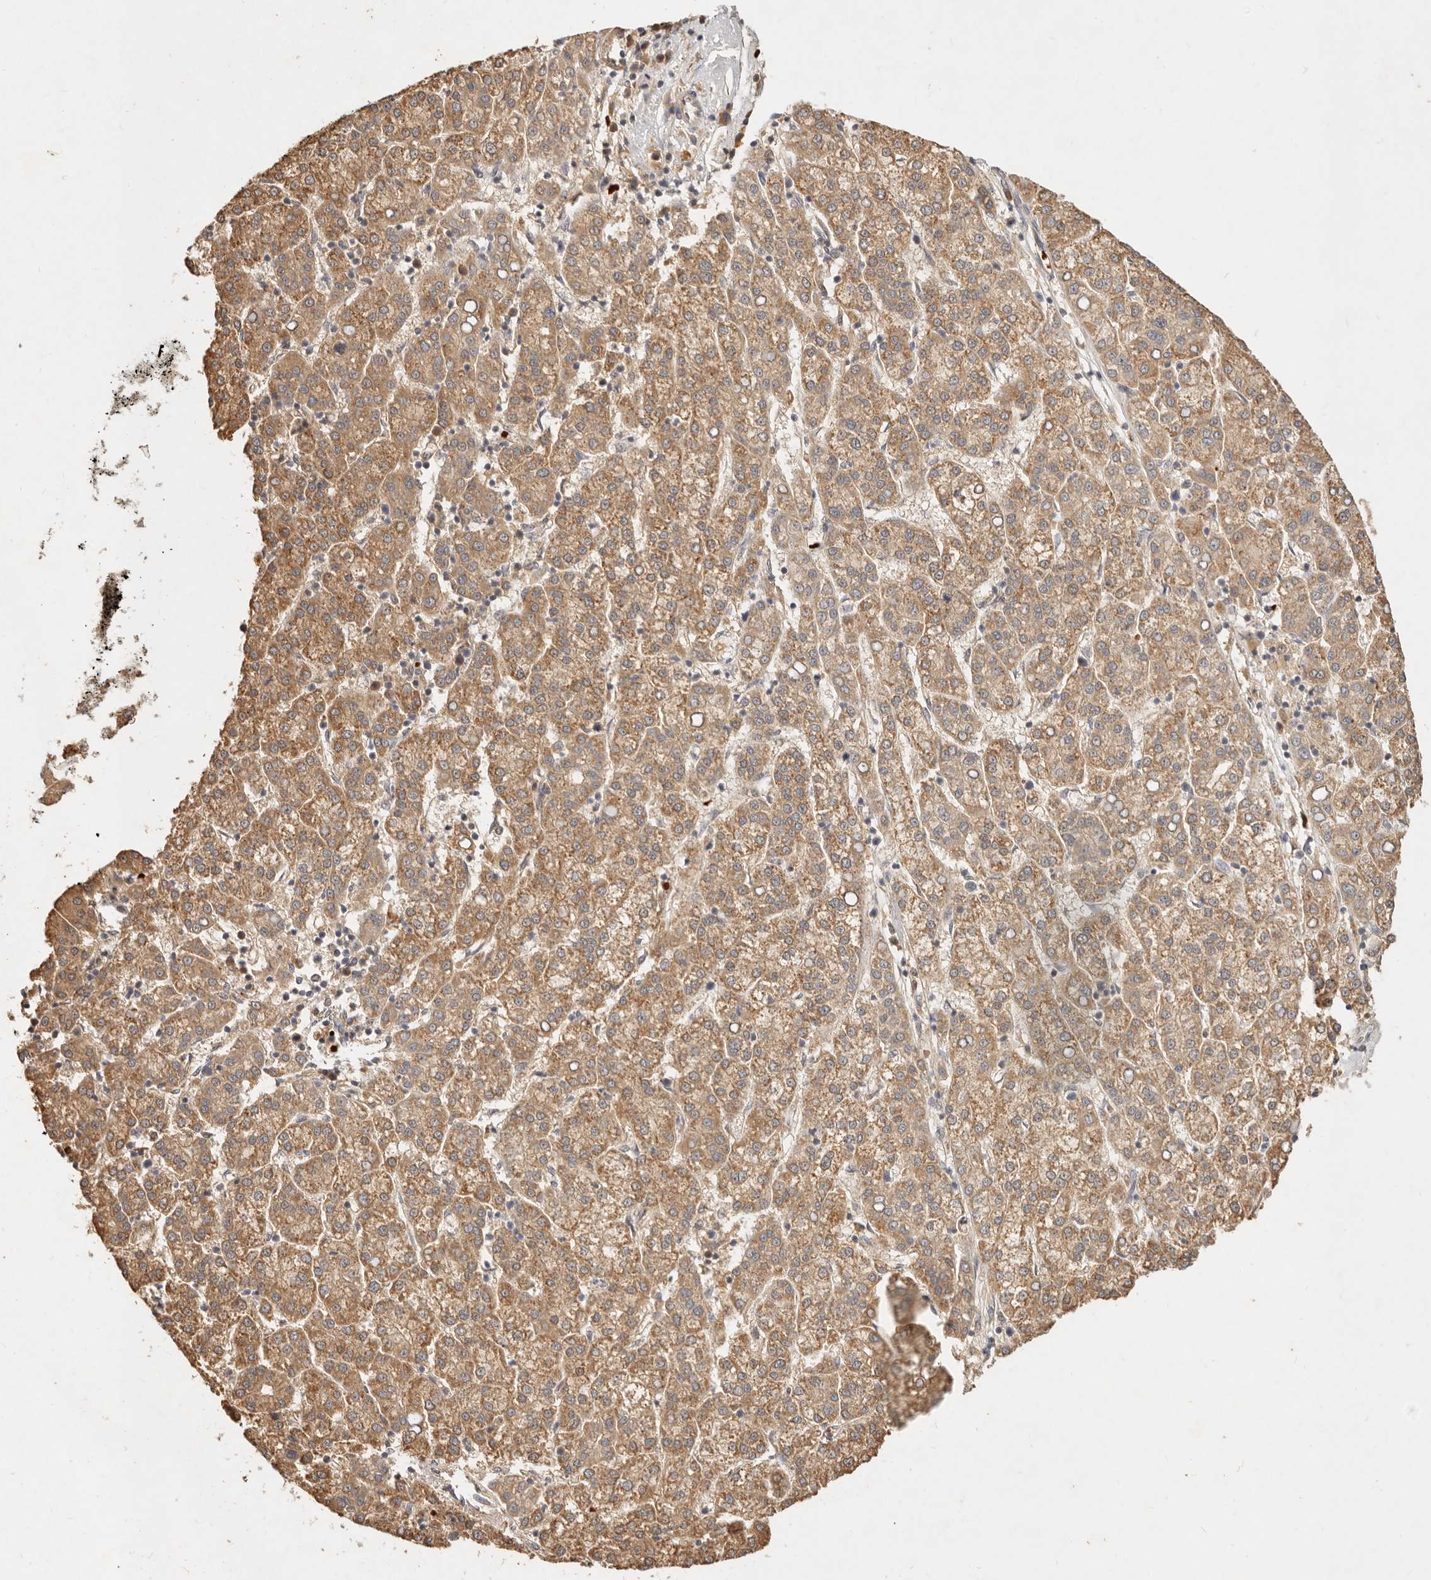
{"staining": {"intensity": "moderate", "quantity": ">75%", "location": "cytoplasmic/membranous"}, "tissue": "liver cancer", "cell_type": "Tumor cells", "image_type": "cancer", "snomed": [{"axis": "morphology", "description": "Carcinoma, Hepatocellular, NOS"}, {"axis": "topography", "description": "Liver"}], "caption": "IHC (DAB (3,3'-diaminobenzidine)) staining of human hepatocellular carcinoma (liver) demonstrates moderate cytoplasmic/membranous protein expression in approximately >75% of tumor cells.", "gene": "FREM2", "patient": {"sex": "female", "age": 58}}